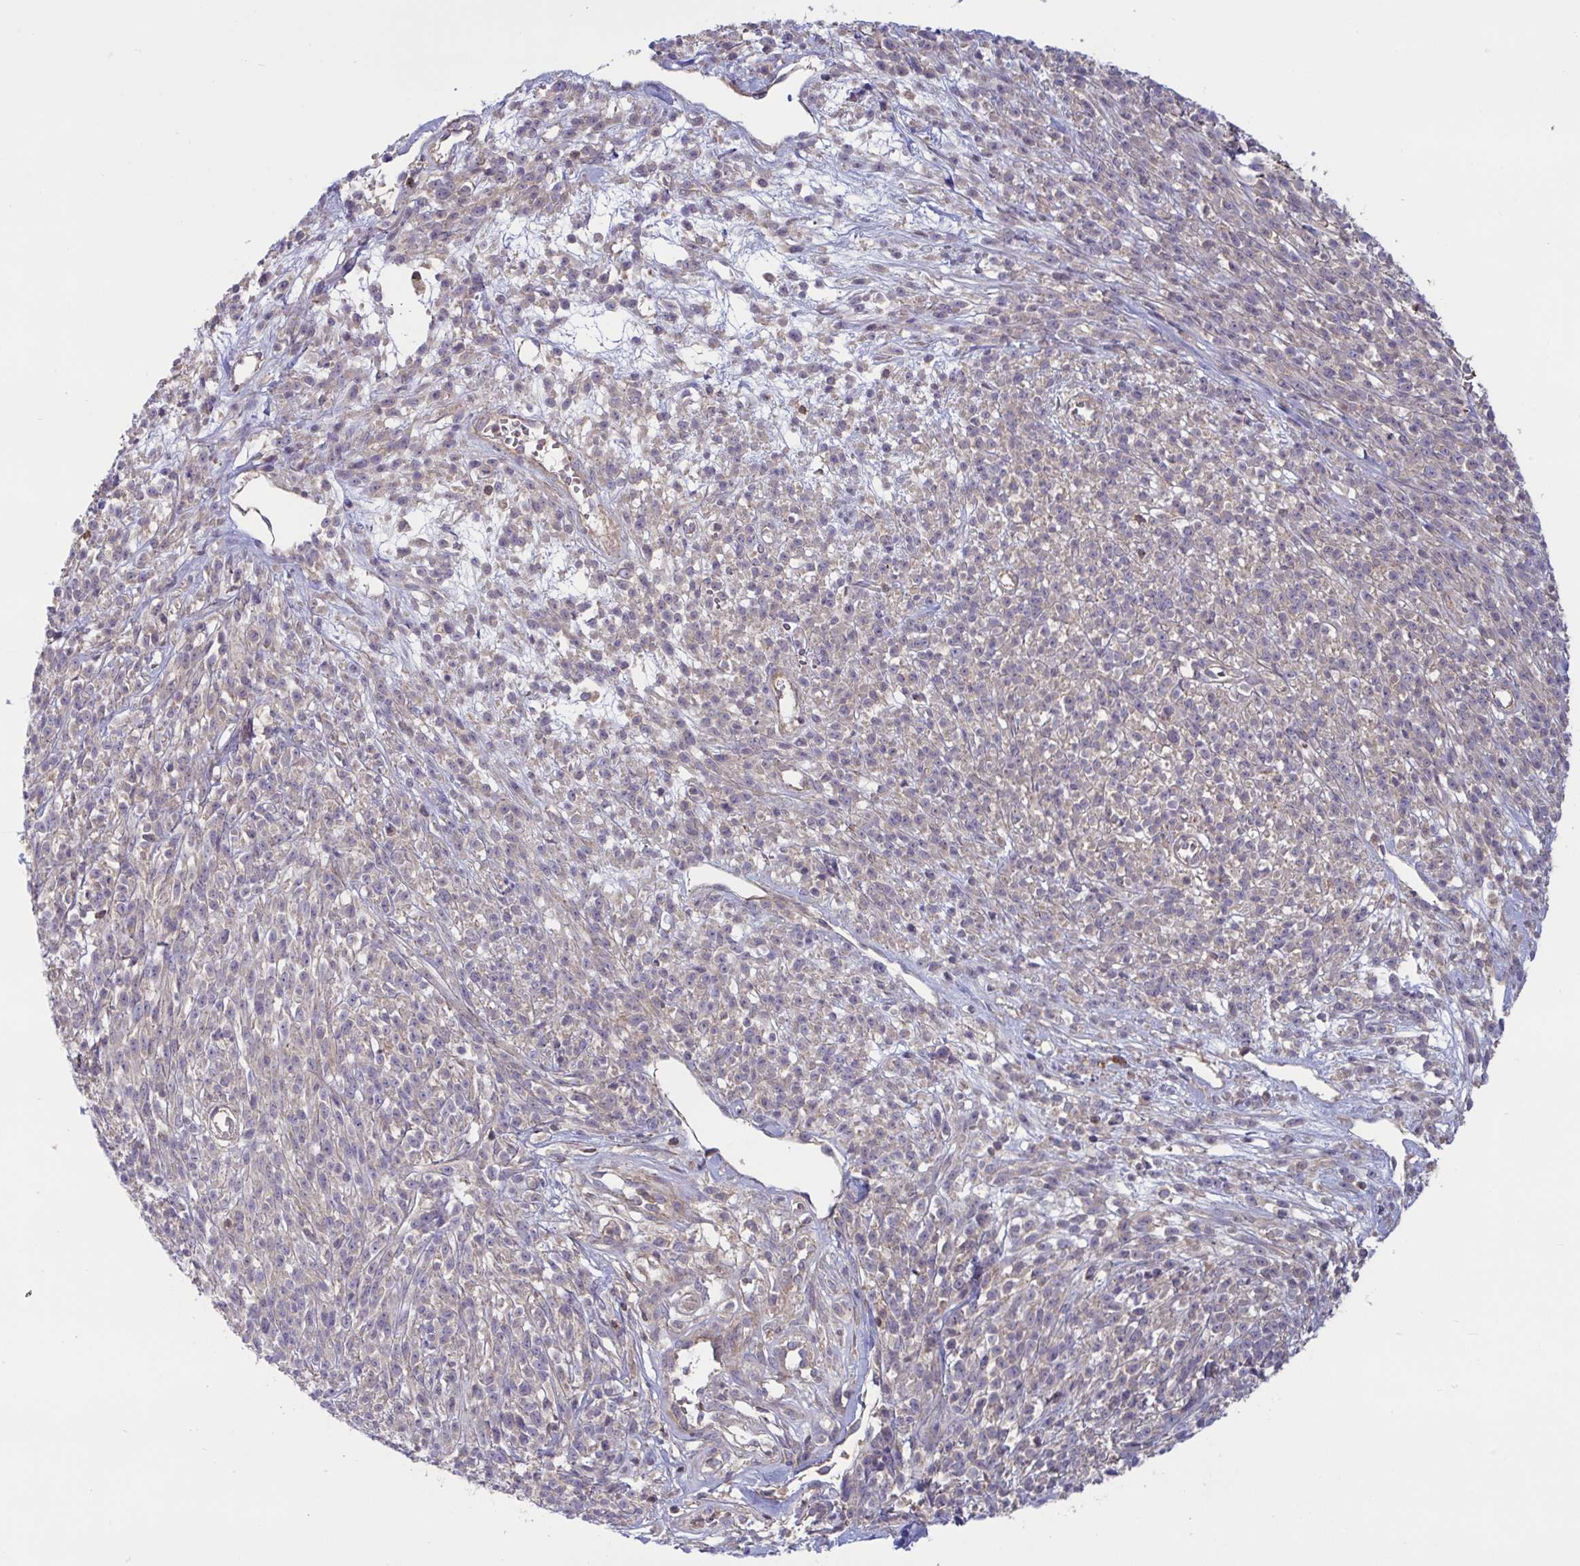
{"staining": {"intensity": "negative", "quantity": "none", "location": "none"}, "tissue": "melanoma", "cell_type": "Tumor cells", "image_type": "cancer", "snomed": [{"axis": "morphology", "description": "Malignant melanoma, NOS"}, {"axis": "topography", "description": "Skin"}, {"axis": "topography", "description": "Skin of trunk"}], "caption": "Tumor cells show no significant expression in melanoma.", "gene": "TANK", "patient": {"sex": "male", "age": 74}}